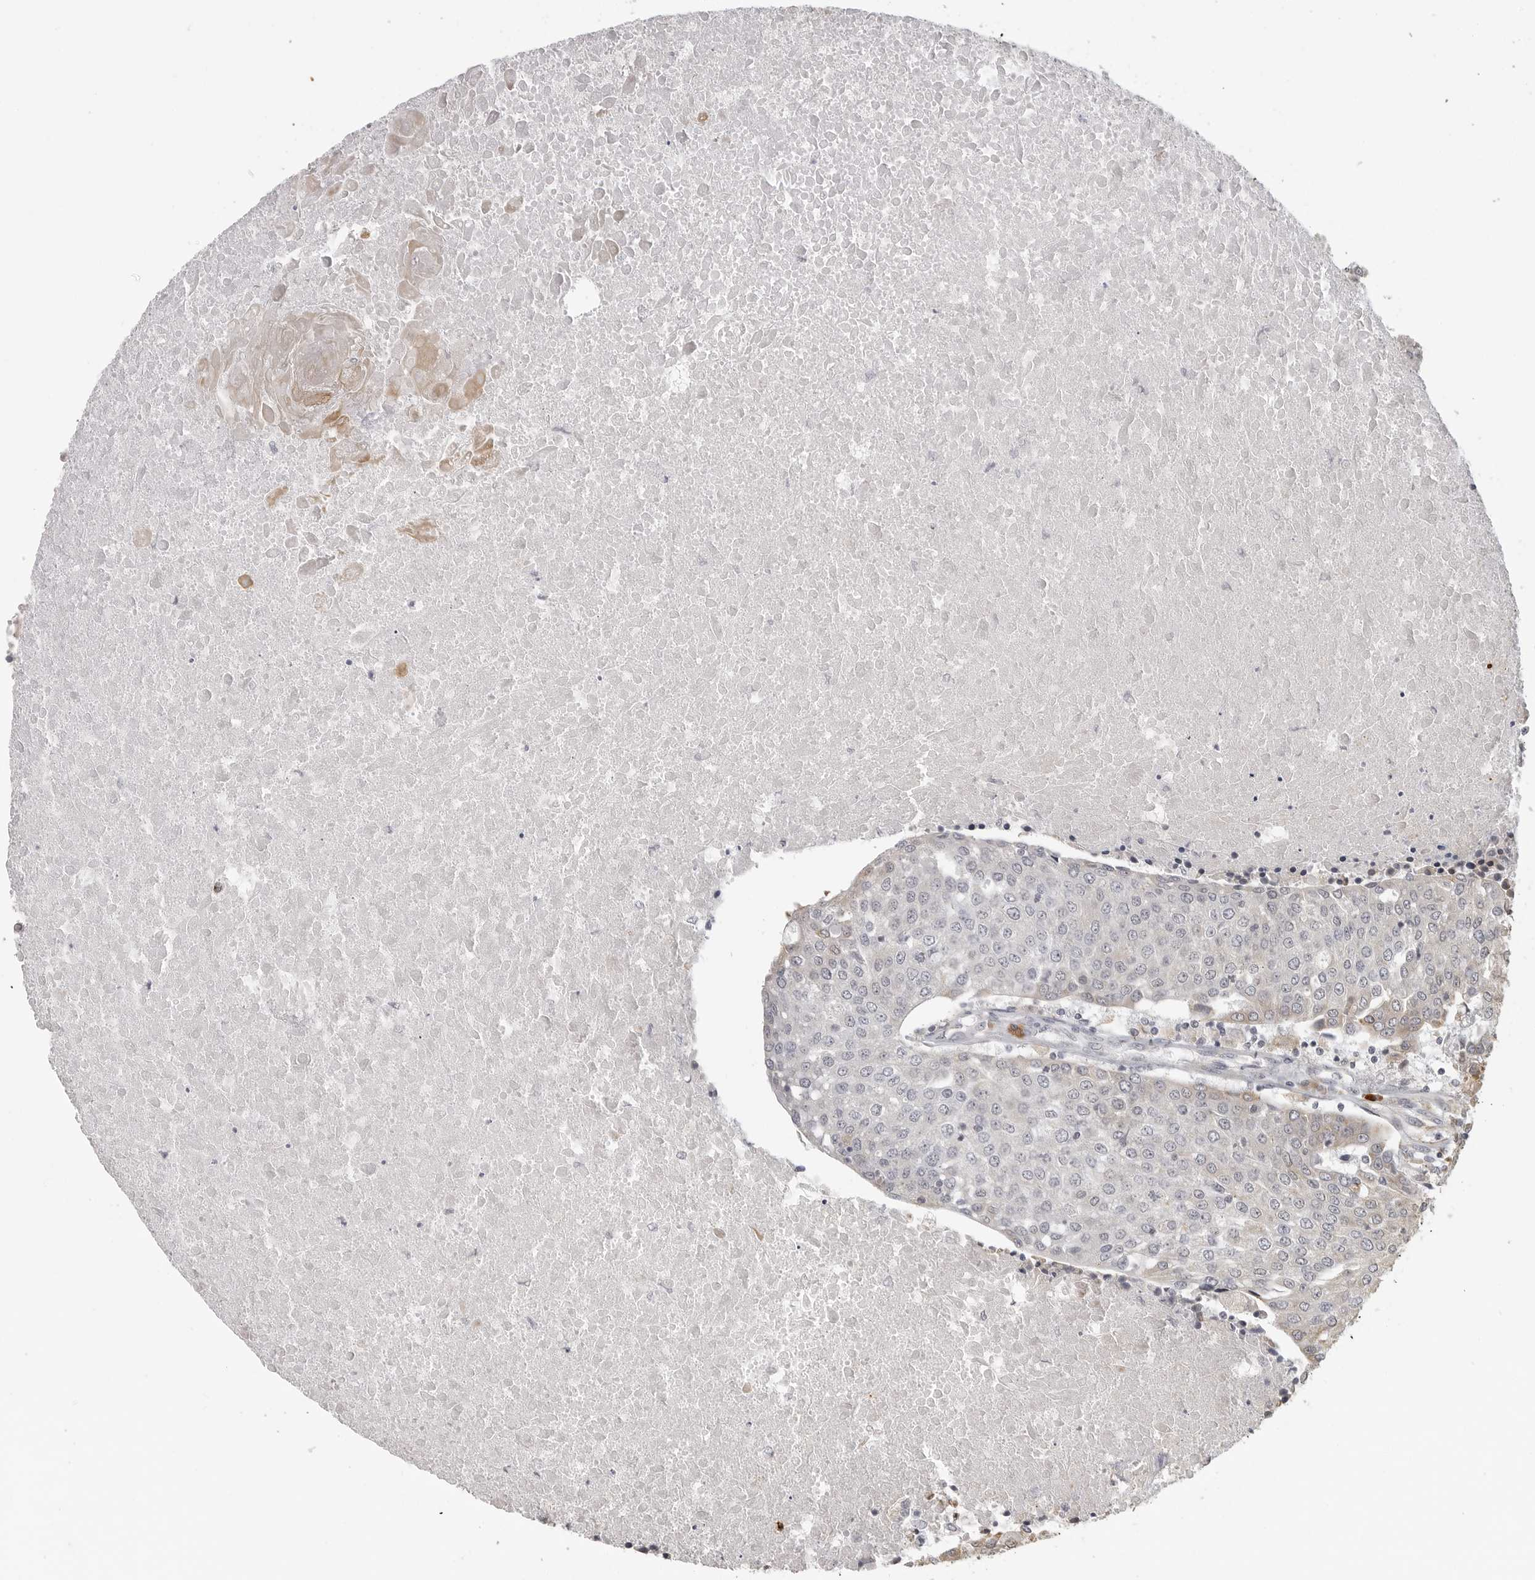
{"staining": {"intensity": "negative", "quantity": "none", "location": "none"}, "tissue": "urothelial cancer", "cell_type": "Tumor cells", "image_type": "cancer", "snomed": [{"axis": "morphology", "description": "Urothelial carcinoma, High grade"}, {"axis": "topography", "description": "Urinary bladder"}], "caption": "IHC histopathology image of urothelial cancer stained for a protein (brown), which demonstrates no staining in tumor cells. Brightfield microscopy of immunohistochemistry stained with DAB (brown) and hematoxylin (blue), captured at high magnification.", "gene": "IDO1", "patient": {"sex": "female", "age": 85}}